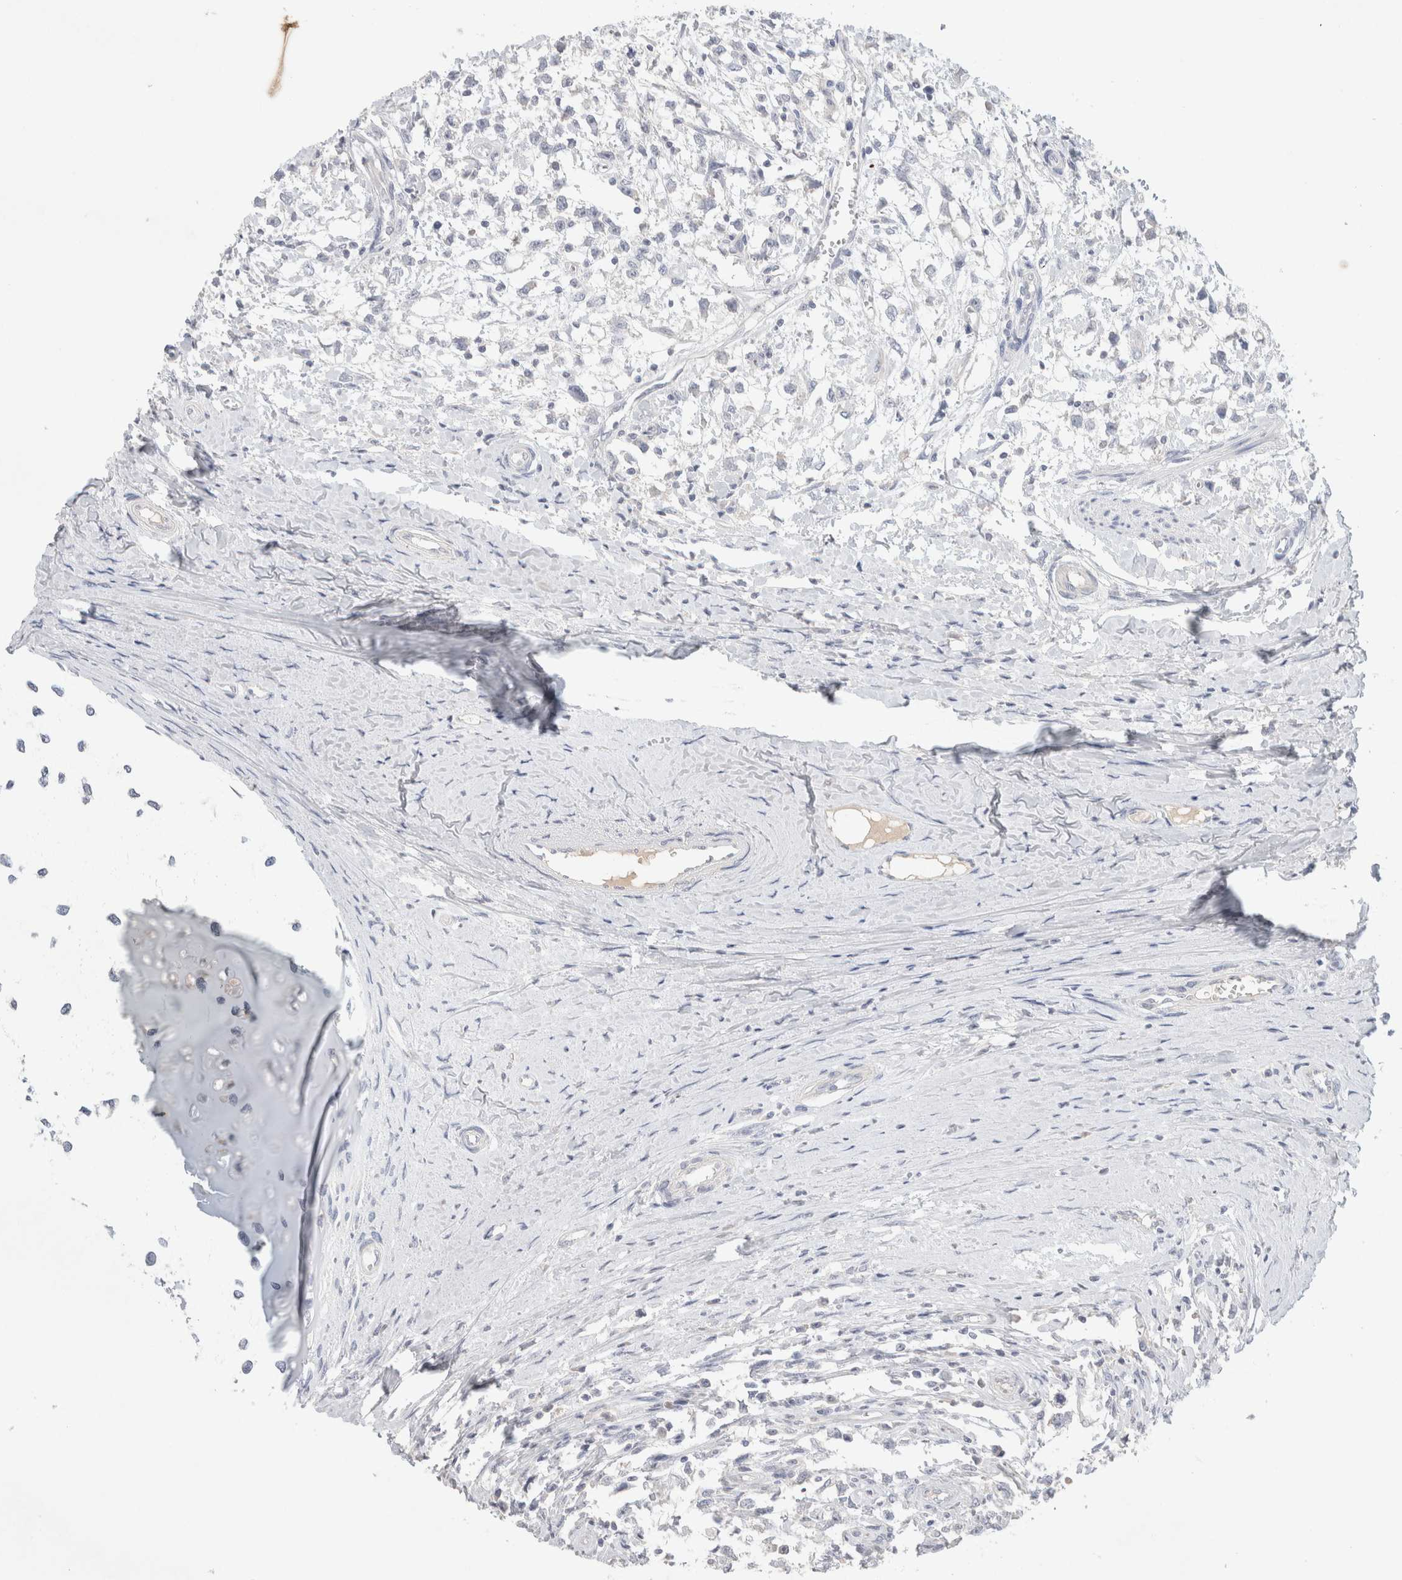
{"staining": {"intensity": "negative", "quantity": "none", "location": "none"}, "tissue": "testis cancer", "cell_type": "Tumor cells", "image_type": "cancer", "snomed": [{"axis": "morphology", "description": "Seminoma, NOS"}, {"axis": "morphology", "description": "Carcinoma, Embryonal, NOS"}, {"axis": "topography", "description": "Testis"}], "caption": "Protein analysis of testis seminoma demonstrates no significant expression in tumor cells.", "gene": "MPP2", "patient": {"sex": "male", "age": 51}}